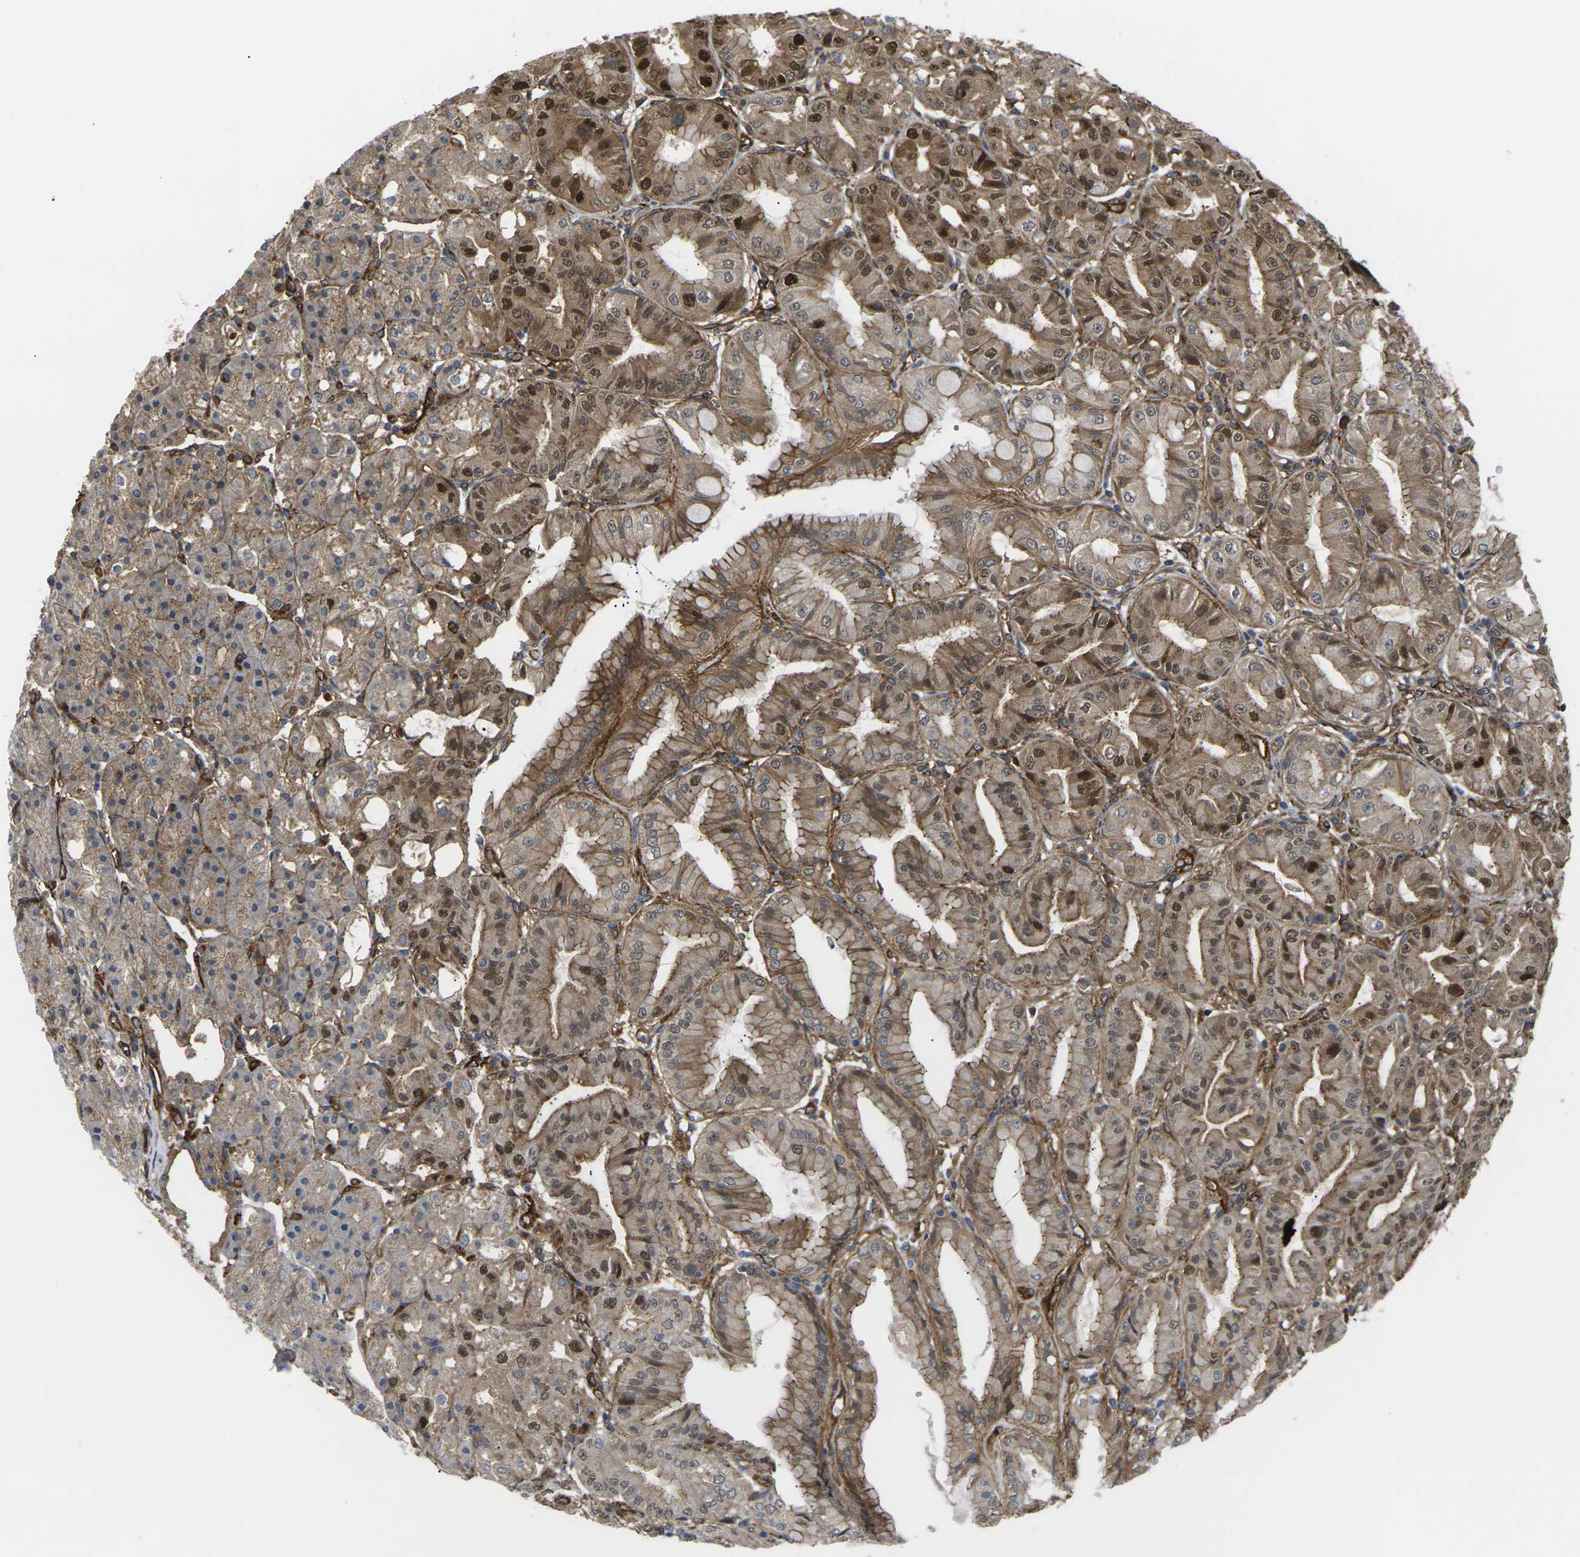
{"staining": {"intensity": "moderate", "quantity": ">75%", "location": "cytoplasmic/membranous,nuclear"}, "tissue": "stomach", "cell_type": "Glandular cells", "image_type": "normal", "snomed": [{"axis": "morphology", "description": "Normal tissue, NOS"}, {"axis": "topography", "description": "Stomach, lower"}], "caption": "This histopathology image demonstrates immunohistochemistry (IHC) staining of normal human stomach, with medium moderate cytoplasmic/membranous,nuclear expression in approximately >75% of glandular cells.", "gene": "ECE1", "patient": {"sex": "male", "age": 71}}